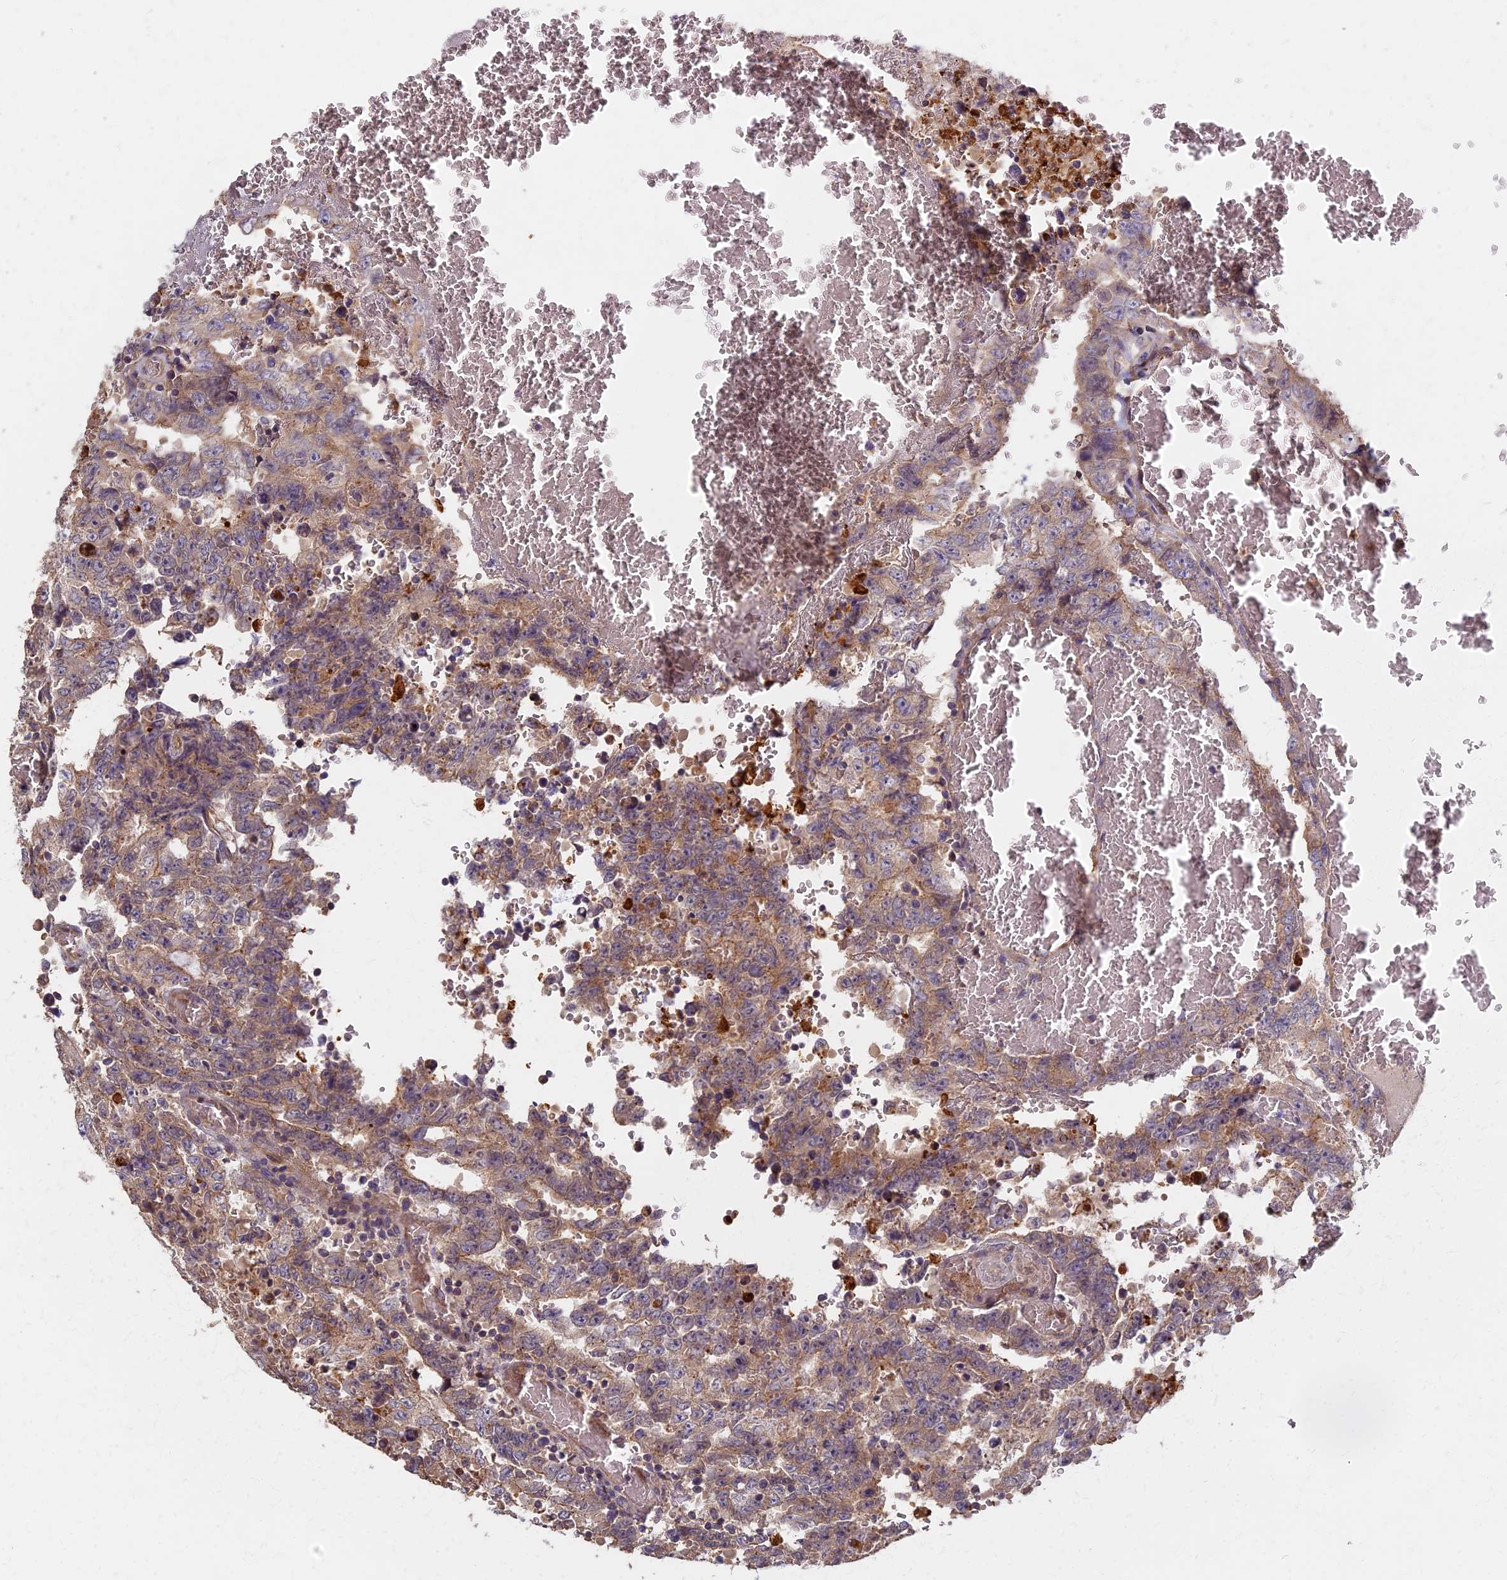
{"staining": {"intensity": "weak", "quantity": "25%-75%", "location": "cytoplasmic/membranous"}, "tissue": "testis cancer", "cell_type": "Tumor cells", "image_type": "cancer", "snomed": [{"axis": "morphology", "description": "Carcinoma, Embryonal, NOS"}, {"axis": "topography", "description": "Testis"}], "caption": "An immunohistochemistry micrograph of neoplastic tissue is shown. Protein staining in brown shows weak cytoplasmic/membranous positivity in embryonal carcinoma (testis) within tumor cells. (DAB = brown stain, brightfield microscopy at high magnification).", "gene": "AP4E1", "patient": {"sex": "male", "age": 26}}